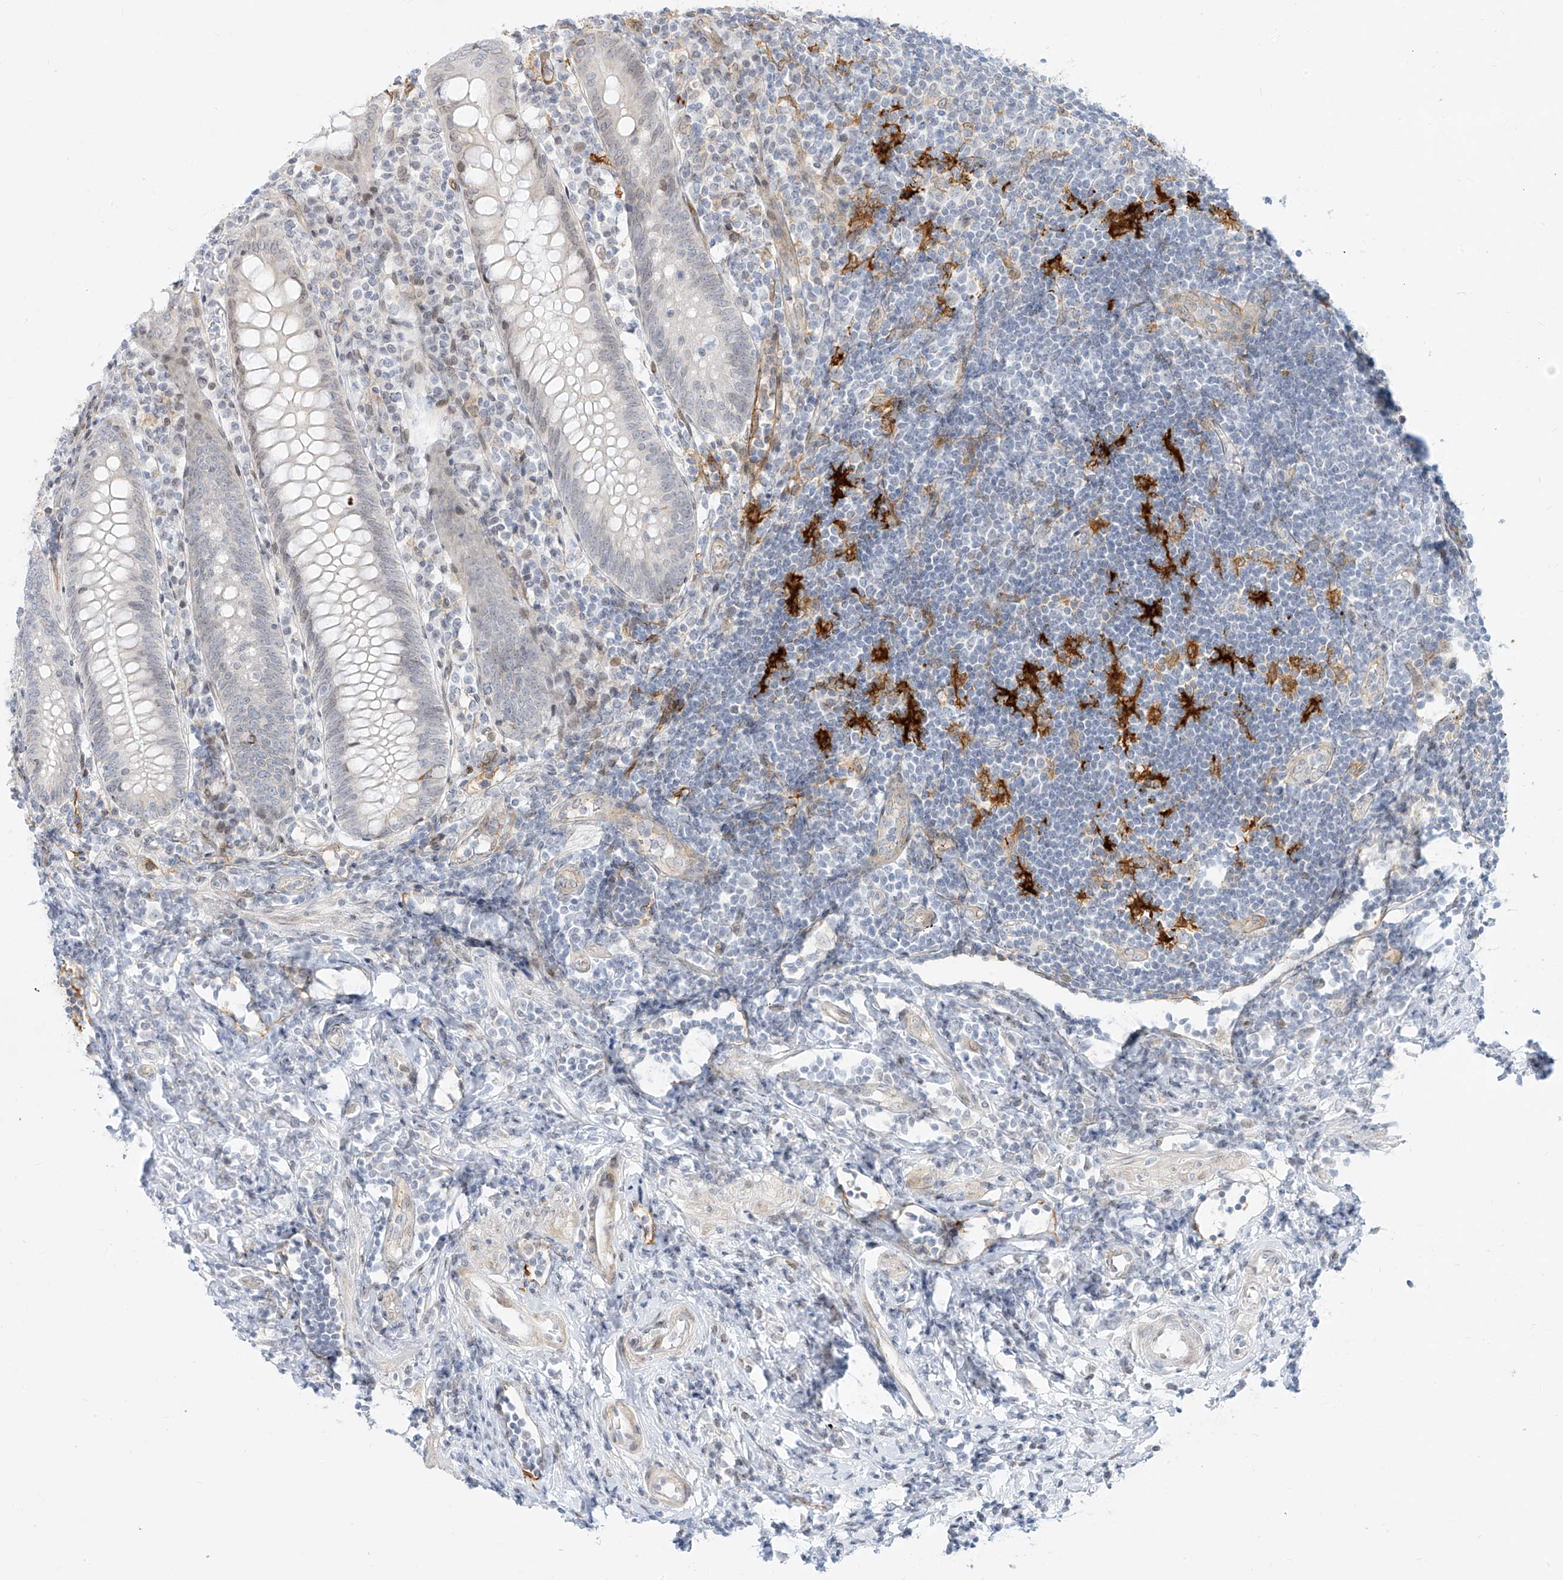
{"staining": {"intensity": "weak", "quantity": "25%-75%", "location": "cytoplasmic/membranous"}, "tissue": "appendix", "cell_type": "Glandular cells", "image_type": "normal", "snomed": [{"axis": "morphology", "description": "Normal tissue, NOS"}, {"axis": "topography", "description": "Appendix"}], "caption": "Appendix stained for a protein (brown) reveals weak cytoplasmic/membranous positive staining in approximately 25%-75% of glandular cells.", "gene": "NHSL1", "patient": {"sex": "female", "age": 54}}